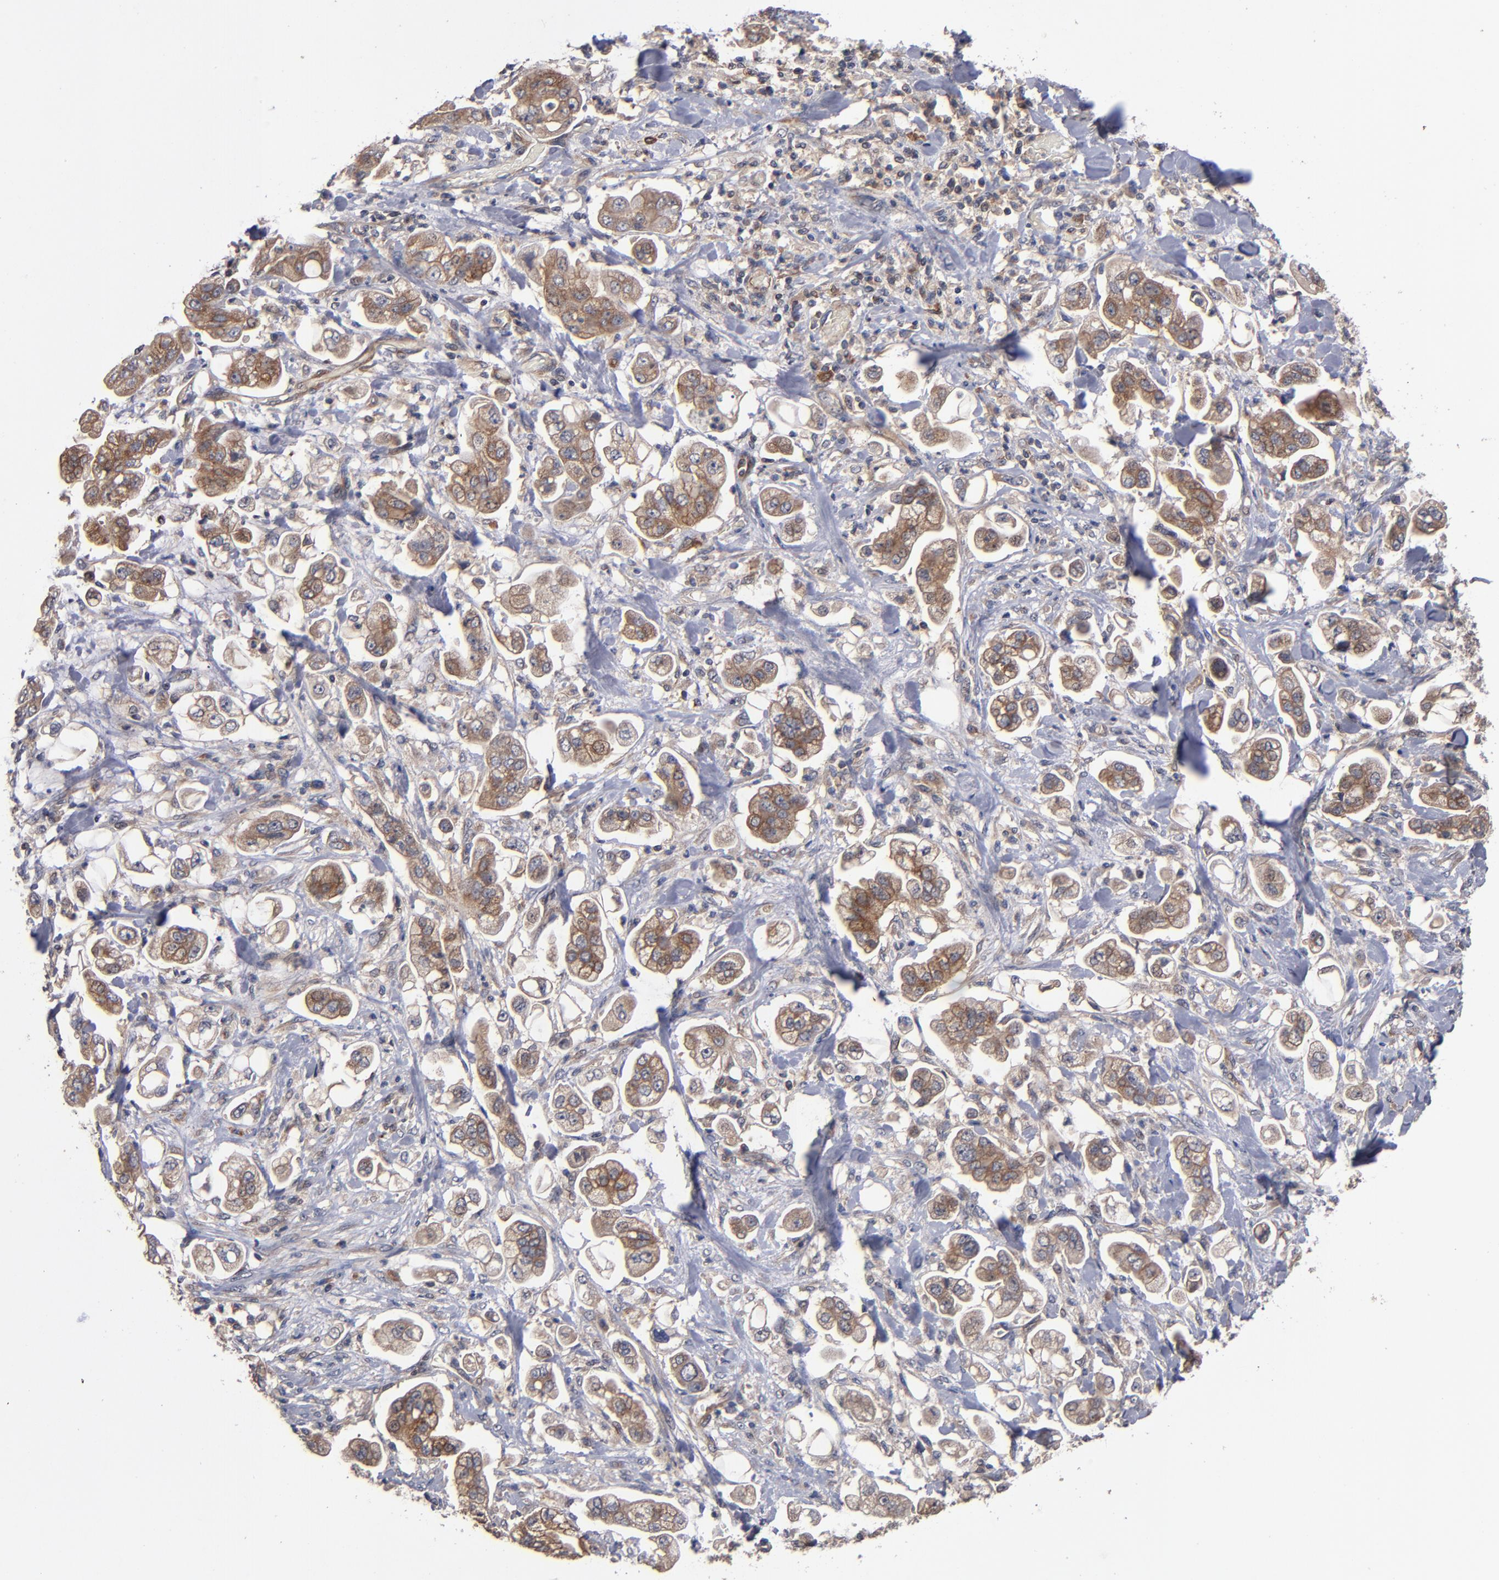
{"staining": {"intensity": "weak", "quantity": ">75%", "location": "cytoplasmic/membranous"}, "tissue": "stomach cancer", "cell_type": "Tumor cells", "image_type": "cancer", "snomed": [{"axis": "morphology", "description": "Adenocarcinoma, NOS"}, {"axis": "topography", "description": "Stomach"}], "caption": "Protein expression analysis of human adenocarcinoma (stomach) reveals weak cytoplasmic/membranous expression in about >75% of tumor cells. The protein of interest is stained brown, and the nuclei are stained in blue (DAB IHC with brightfield microscopy, high magnification).", "gene": "BDKRB1", "patient": {"sex": "male", "age": 62}}